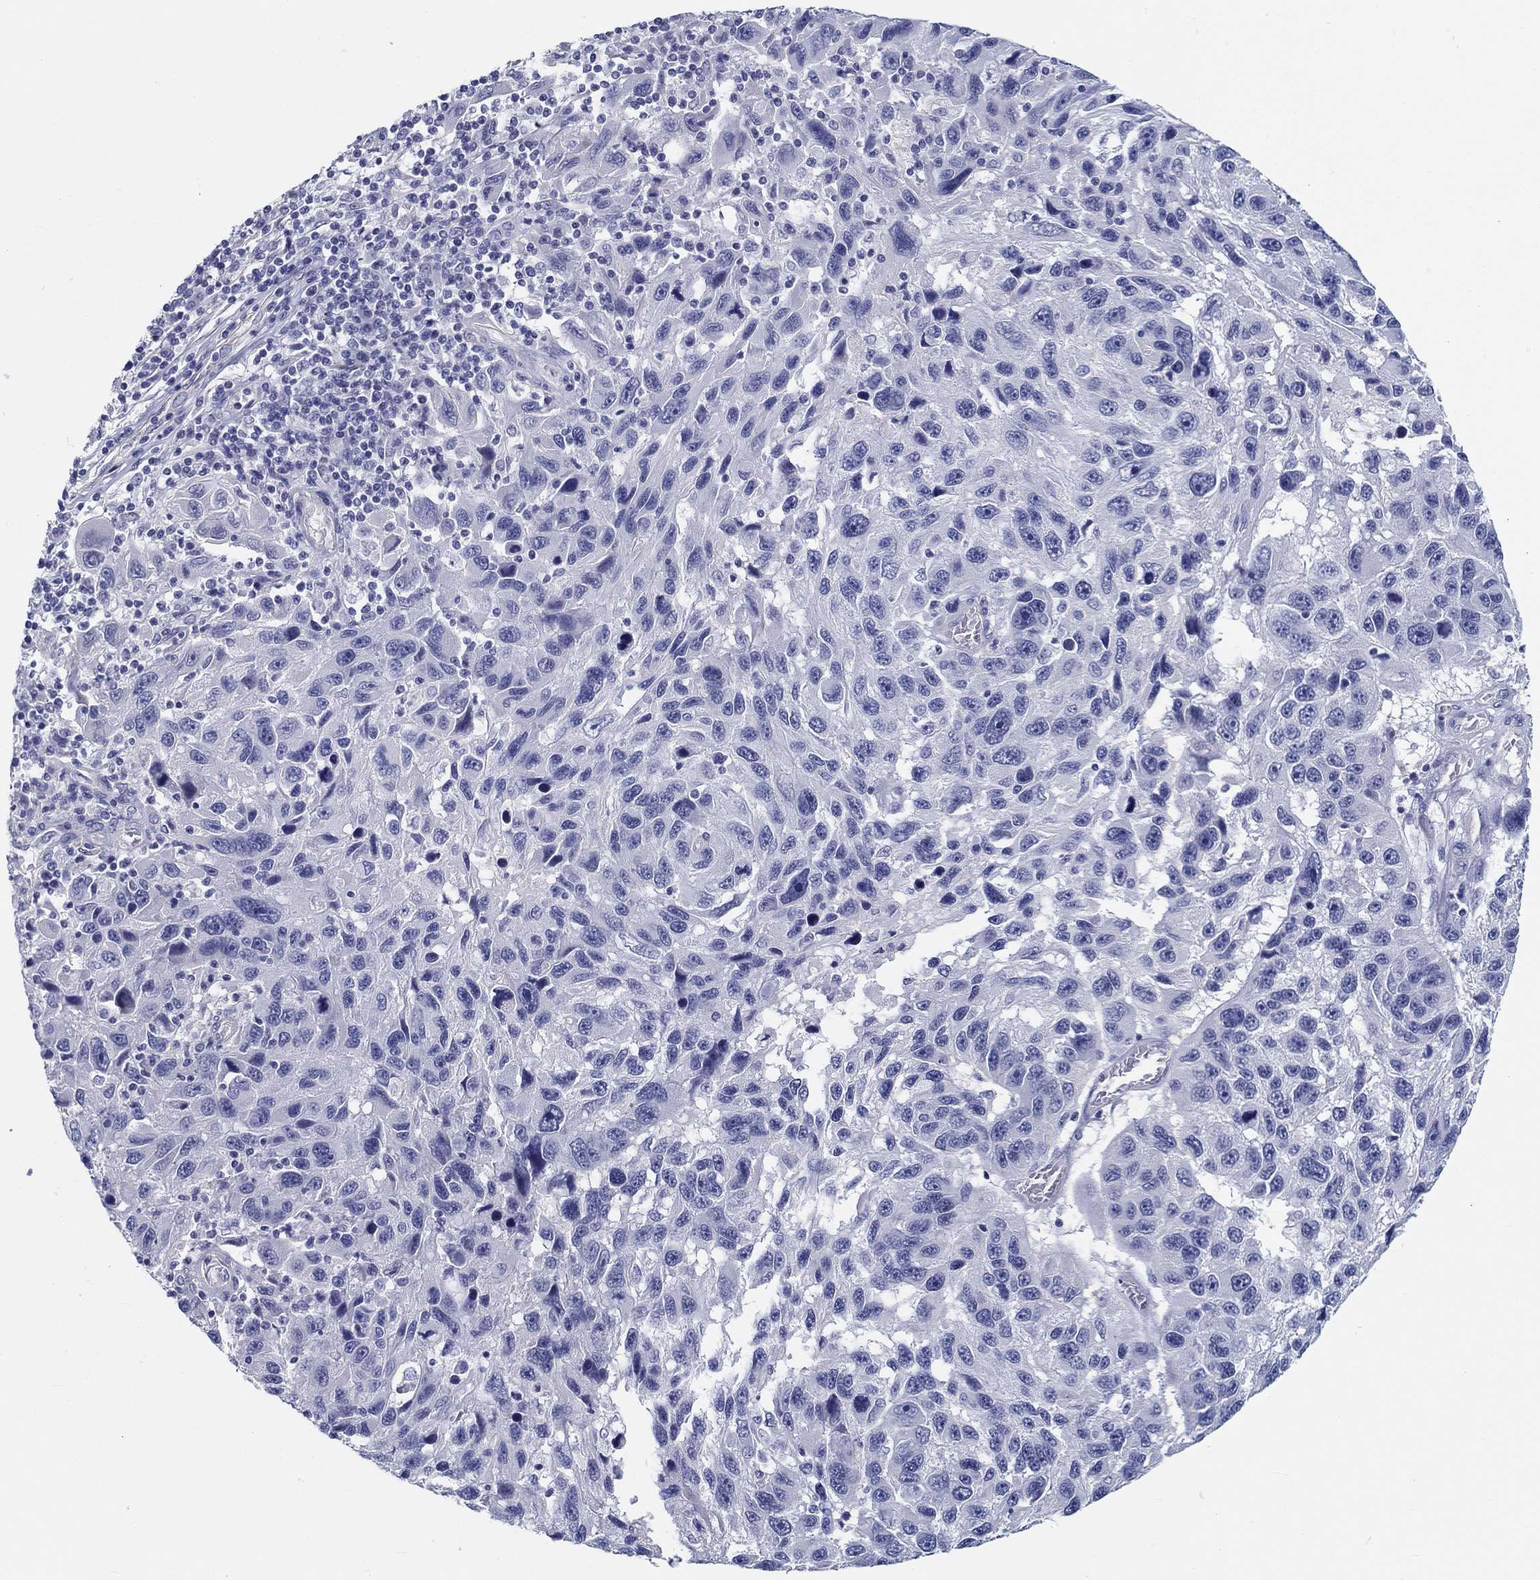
{"staining": {"intensity": "negative", "quantity": "none", "location": "none"}, "tissue": "melanoma", "cell_type": "Tumor cells", "image_type": "cancer", "snomed": [{"axis": "morphology", "description": "Malignant melanoma, NOS"}, {"axis": "topography", "description": "Skin"}], "caption": "Immunohistochemistry of melanoma displays no positivity in tumor cells.", "gene": "CRYGD", "patient": {"sex": "male", "age": 53}}